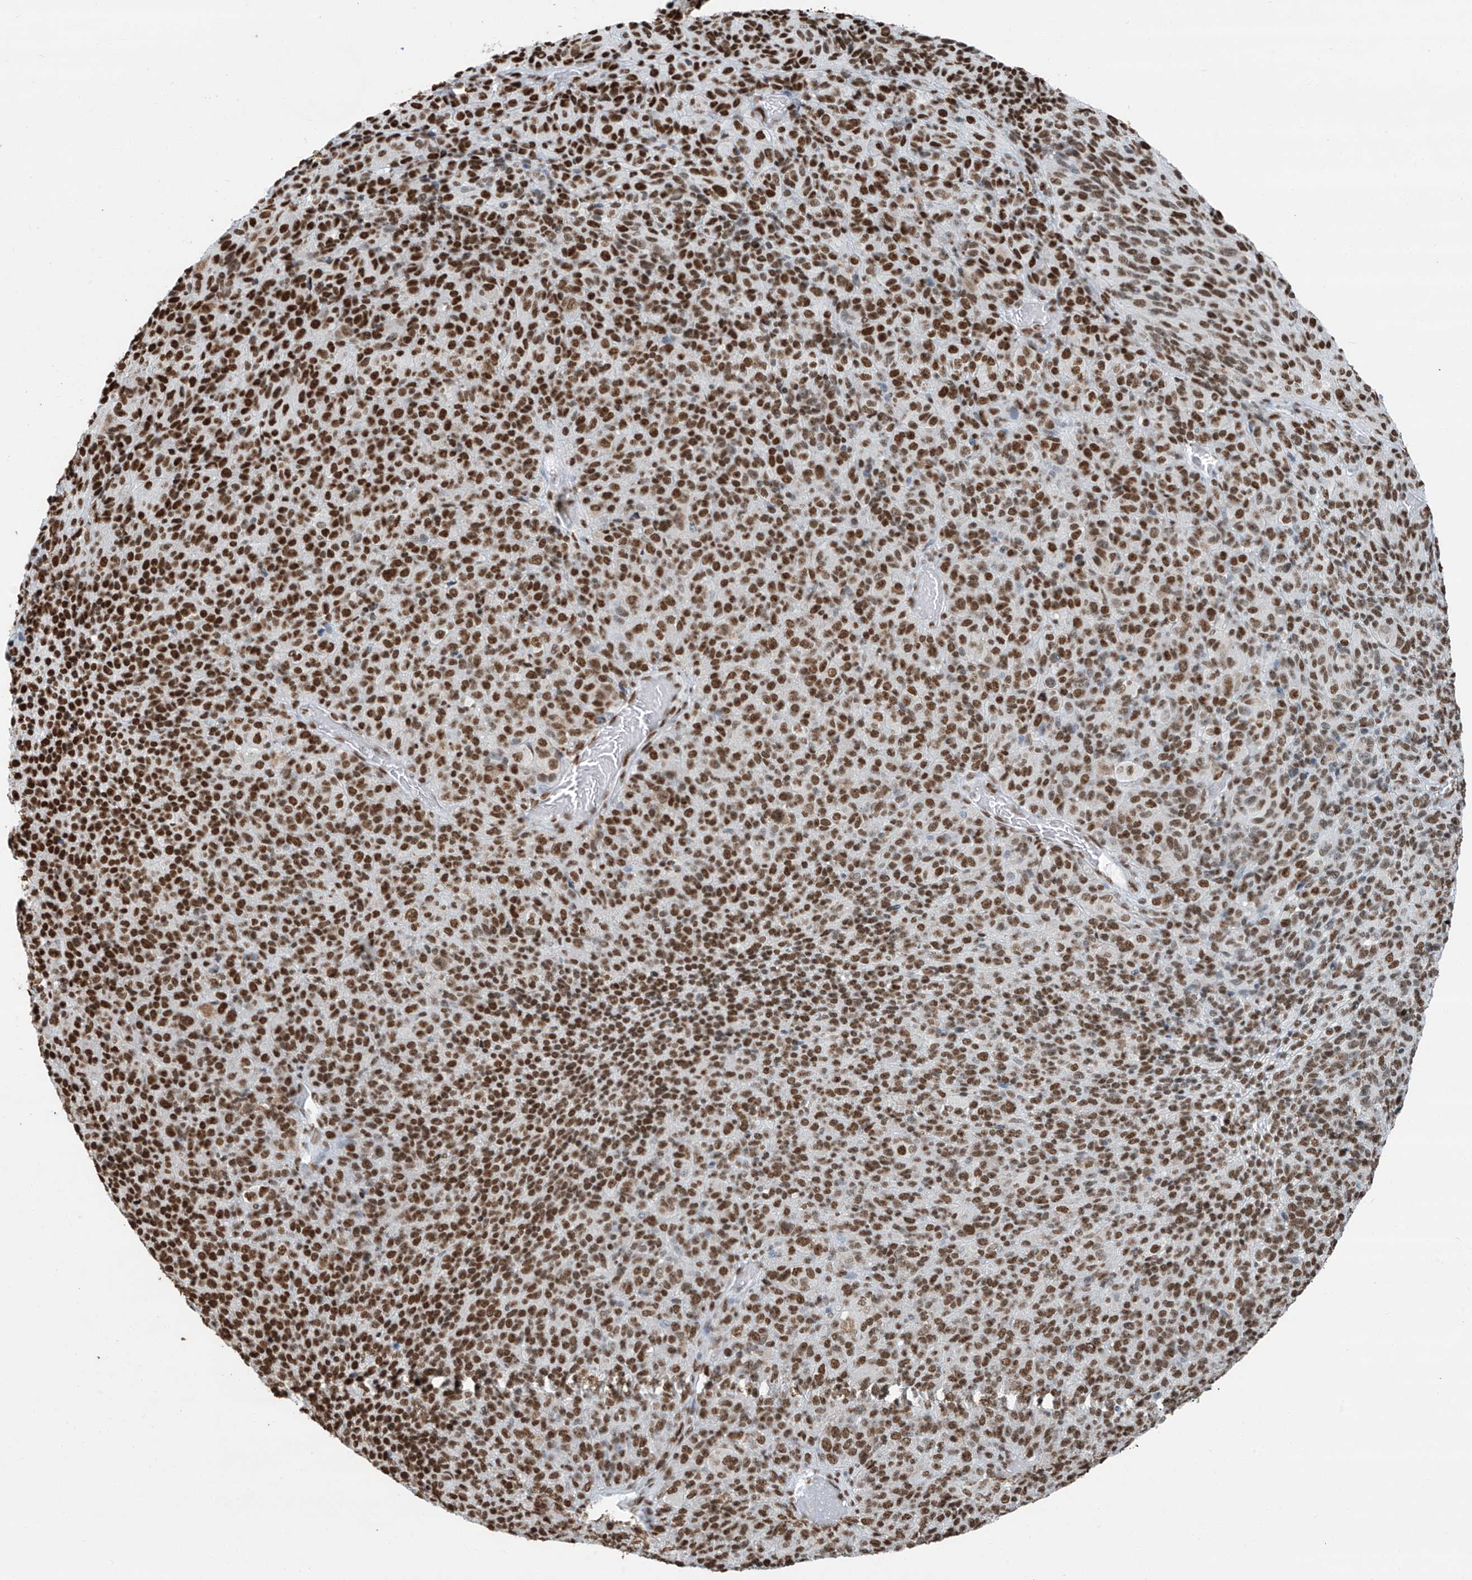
{"staining": {"intensity": "strong", "quantity": ">75%", "location": "nuclear"}, "tissue": "melanoma", "cell_type": "Tumor cells", "image_type": "cancer", "snomed": [{"axis": "morphology", "description": "Malignant melanoma, Metastatic site"}, {"axis": "topography", "description": "Brain"}], "caption": "The photomicrograph exhibits staining of melanoma, revealing strong nuclear protein positivity (brown color) within tumor cells.", "gene": "SARNP", "patient": {"sex": "female", "age": 56}}